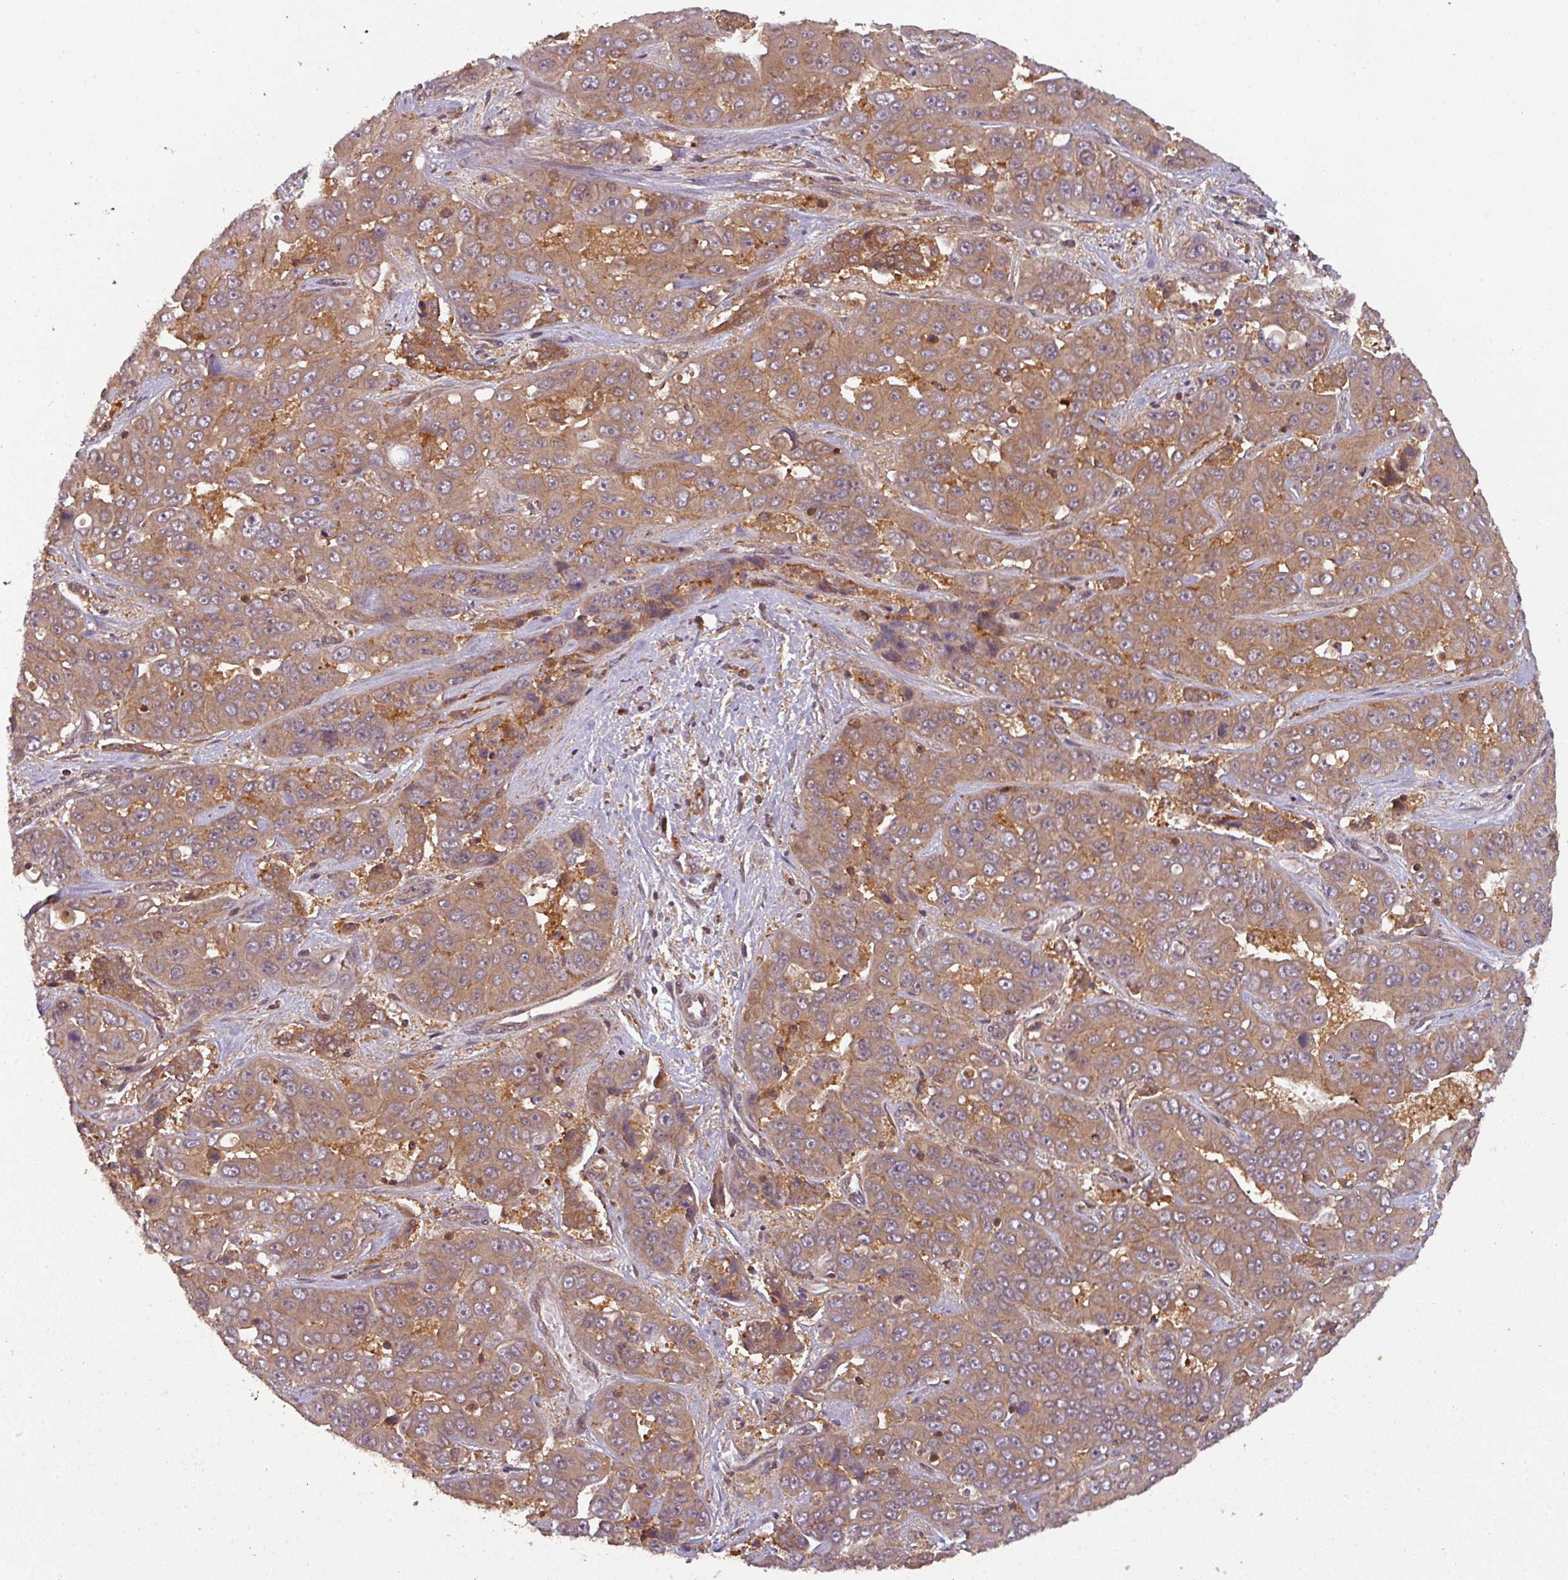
{"staining": {"intensity": "moderate", "quantity": ">75%", "location": "cytoplasmic/membranous"}, "tissue": "liver cancer", "cell_type": "Tumor cells", "image_type": "cancer", "snomed": [{"axis": "morphology", "description": "Cholangiocarcinoma"}, {"axis": "topography", "description": "Liver"}], "caption": "Protein expression analysis of liver cancer shows moderate cytoplasmic/membranous staining in approximately >75% of tumor cells.", "gene": "GSKIP", "patient": {"sex": "female", "age": 52}}